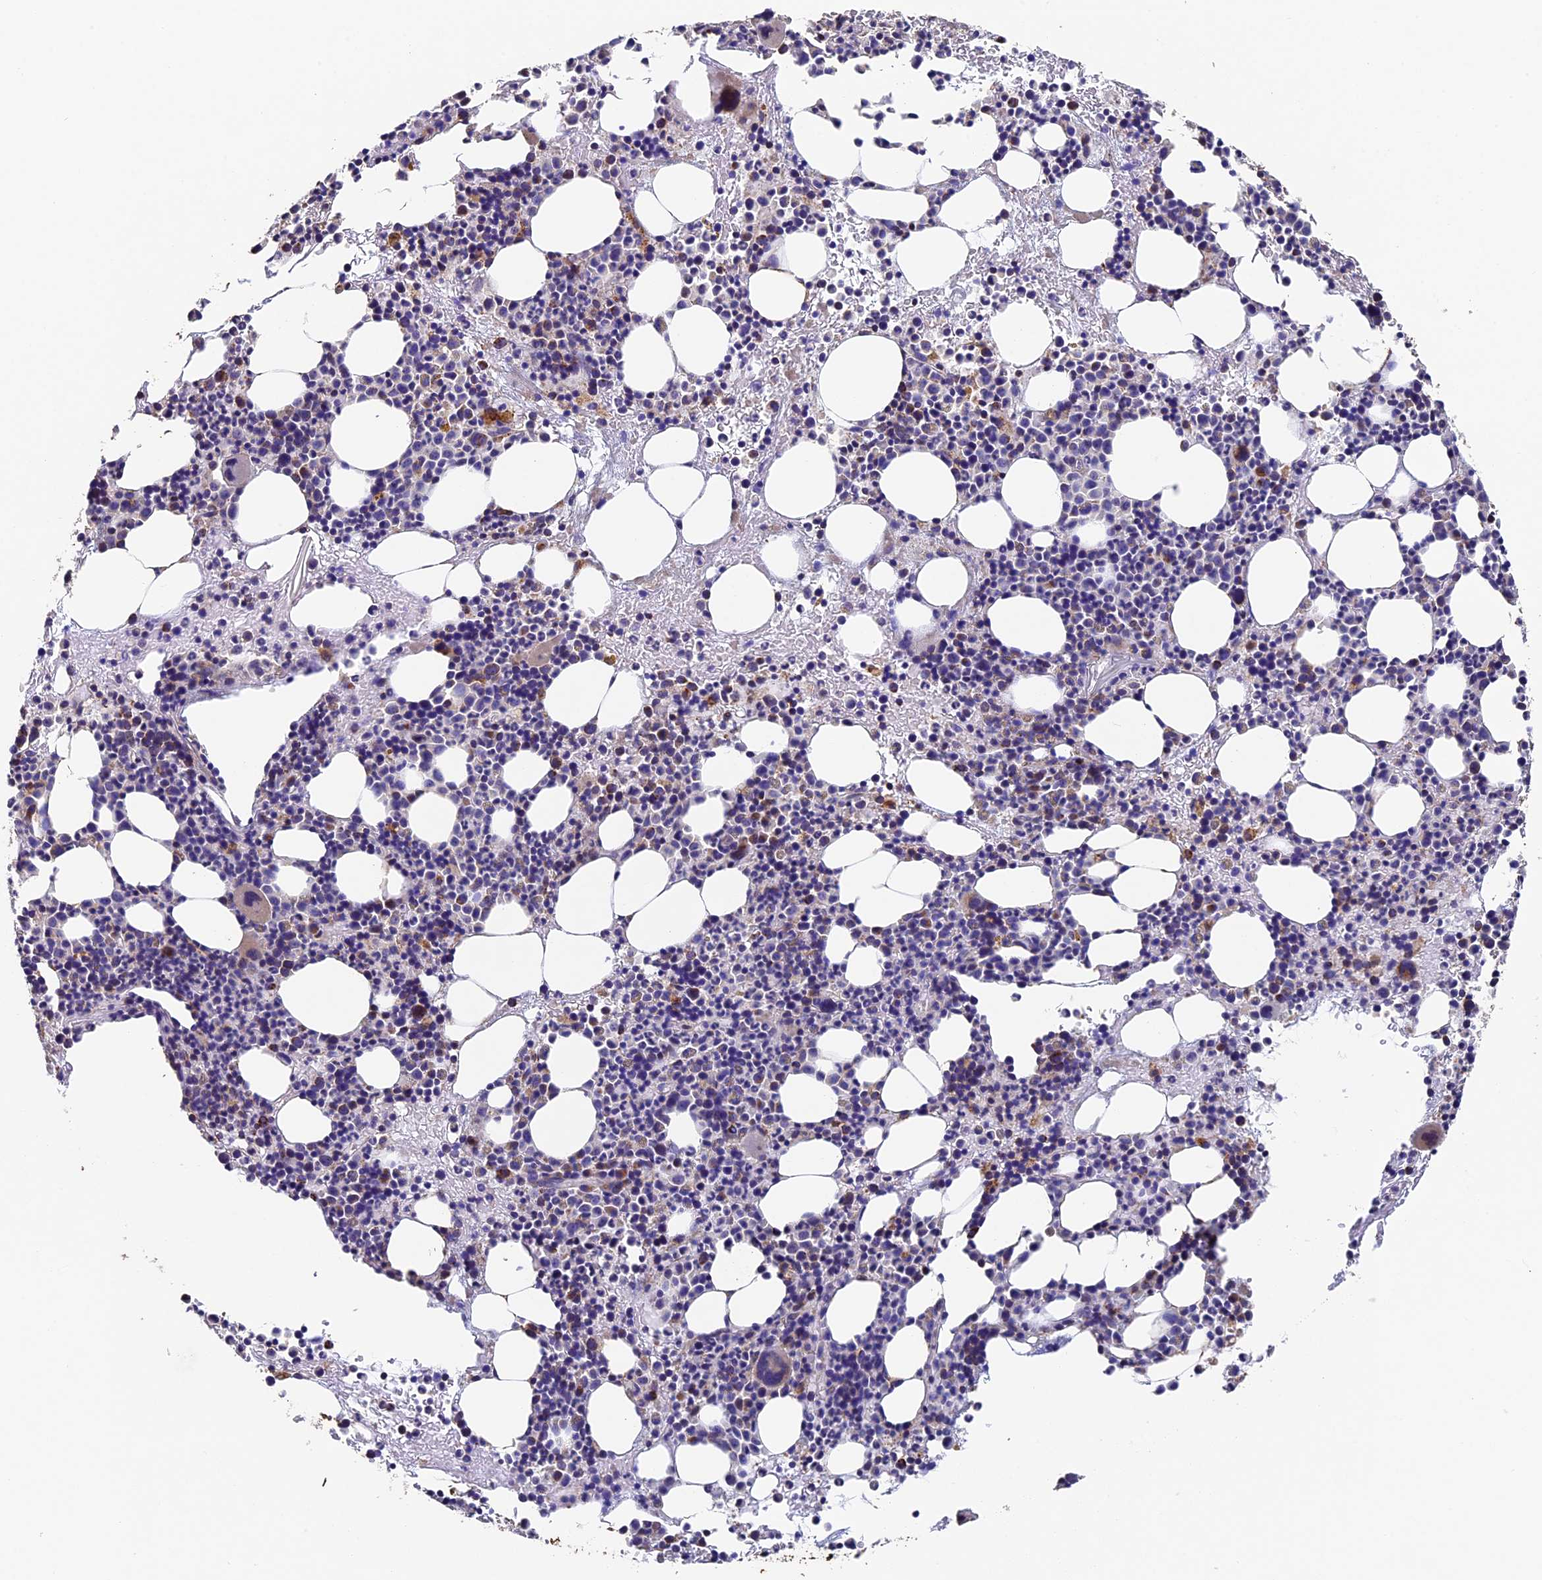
{"staining": {"intensity": "moderate", "quantity": "<25%", "location": "cytoplasmic/membranous"}, "tissue": "bone marrow", "cell_type": "Hematopoietic cells", "image_type": "normal", "snomed": [{"axis": "morphology", "description": "Normal tissue, NOS"}, {"axis": "topography", "description": "Bone marrow"}], "caption": "Immunohistochemical staining of unremarkable human bone marrow displays moderate cytoplasmic/membranous protein staining in about <25% of hematopoietic cells. (DAB (3,3'-diaminobenzidine) IHC, brown staining for protein, blue staining for nuclei).", "gene": "ADAT1", "patient": {"sex": "male", "age": 51}}